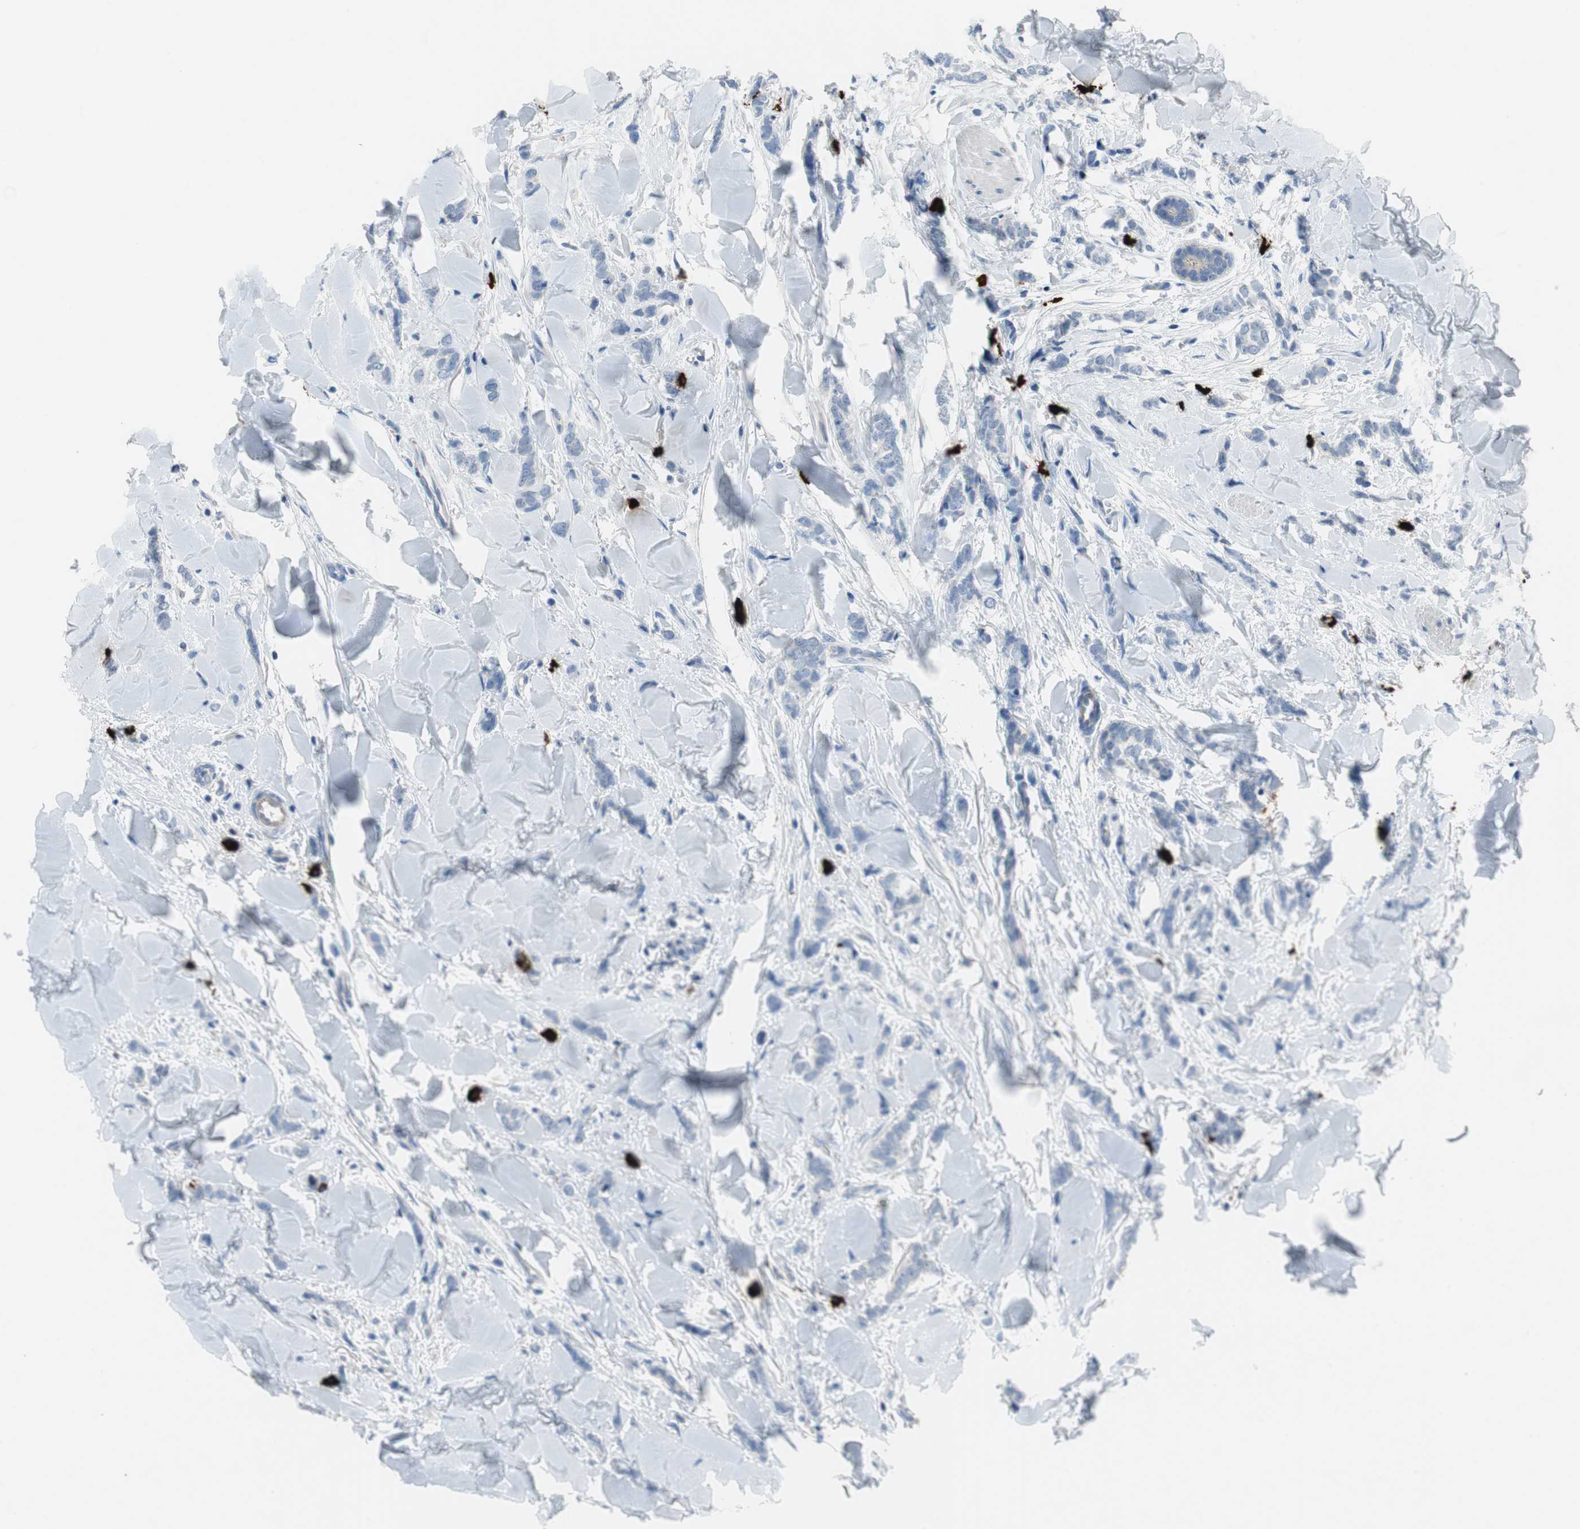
{"staining": {"intensity": "negative", "quantity": "none", "location": "none"}, "tissue": "breast cancer", "cell_type": "Tumor cells", "image_type": "cancer", "snomed": [{"axis": "morphology", "description": "Lobular carcinoma"}, {"axis": "topography", "description": "Skin"}, {"axis": "topography", "description": "Breast"}], "caption": "Protein analysis of breast lobular carcinoma displays no significant expression in tumor cells.", "gene": "CPA3", "patient": {"sex": "female", "age": 46}}